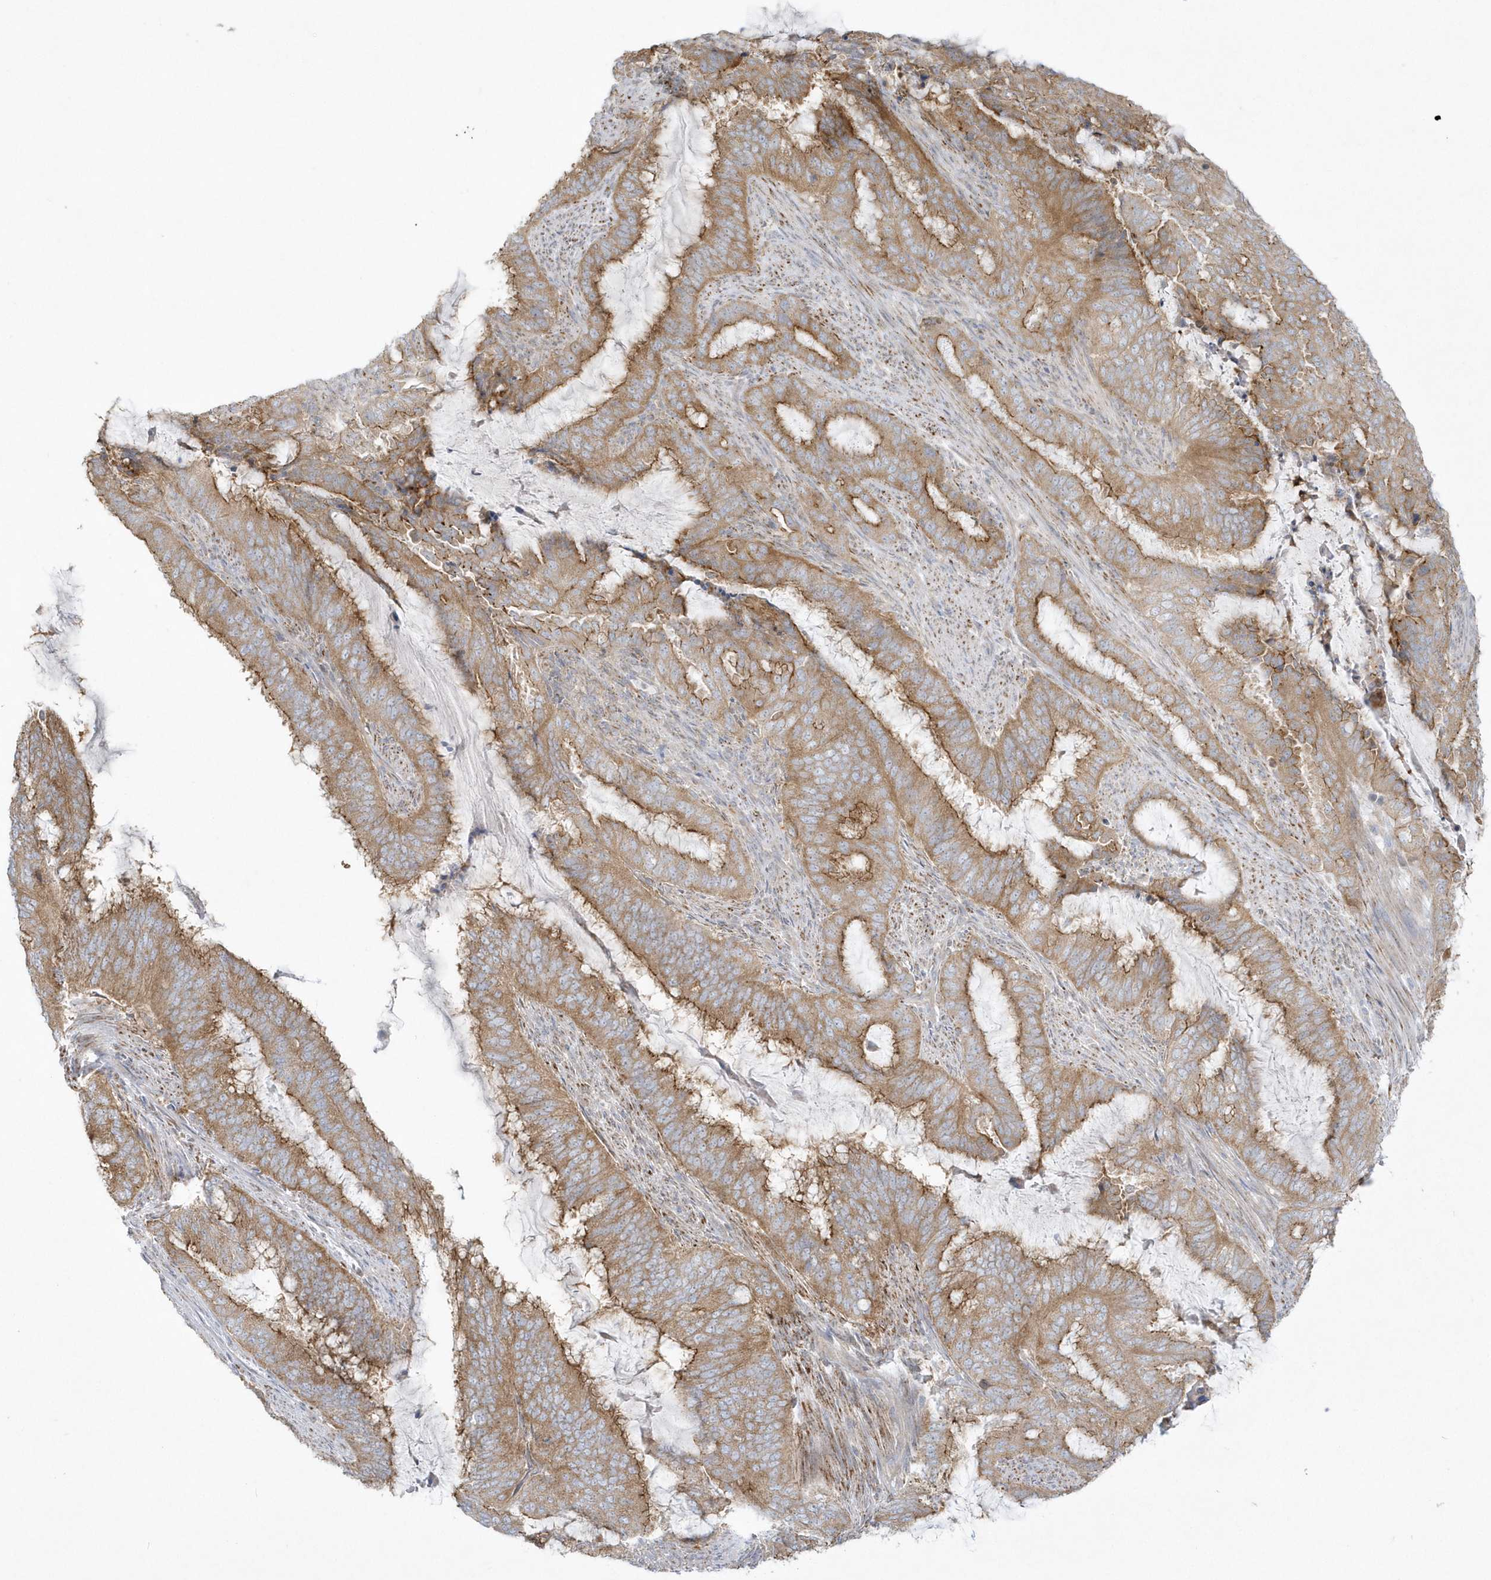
{"staining": {"intensity": "moderate", "quantity": ">75%", "location": "cytoplasmic/membranous"}, "tissue": "endometrial cancer", "cell_type": "Tumor cells", "image_type": "cancer", "snomed": [{"axis": "morphology", "description": "Adenocarcinoma, NOS"}, {"axis": "topography", "description": "Endometrium"}], "caption": "Immunohistochemical staining of endometrial adenocarcinoma exhibits moderate cytoplasmic/membranous protein staining in about >75% of tumor cells.", "gene": "DNAJC18", "patient": {"sex": "female", "age": 51}}